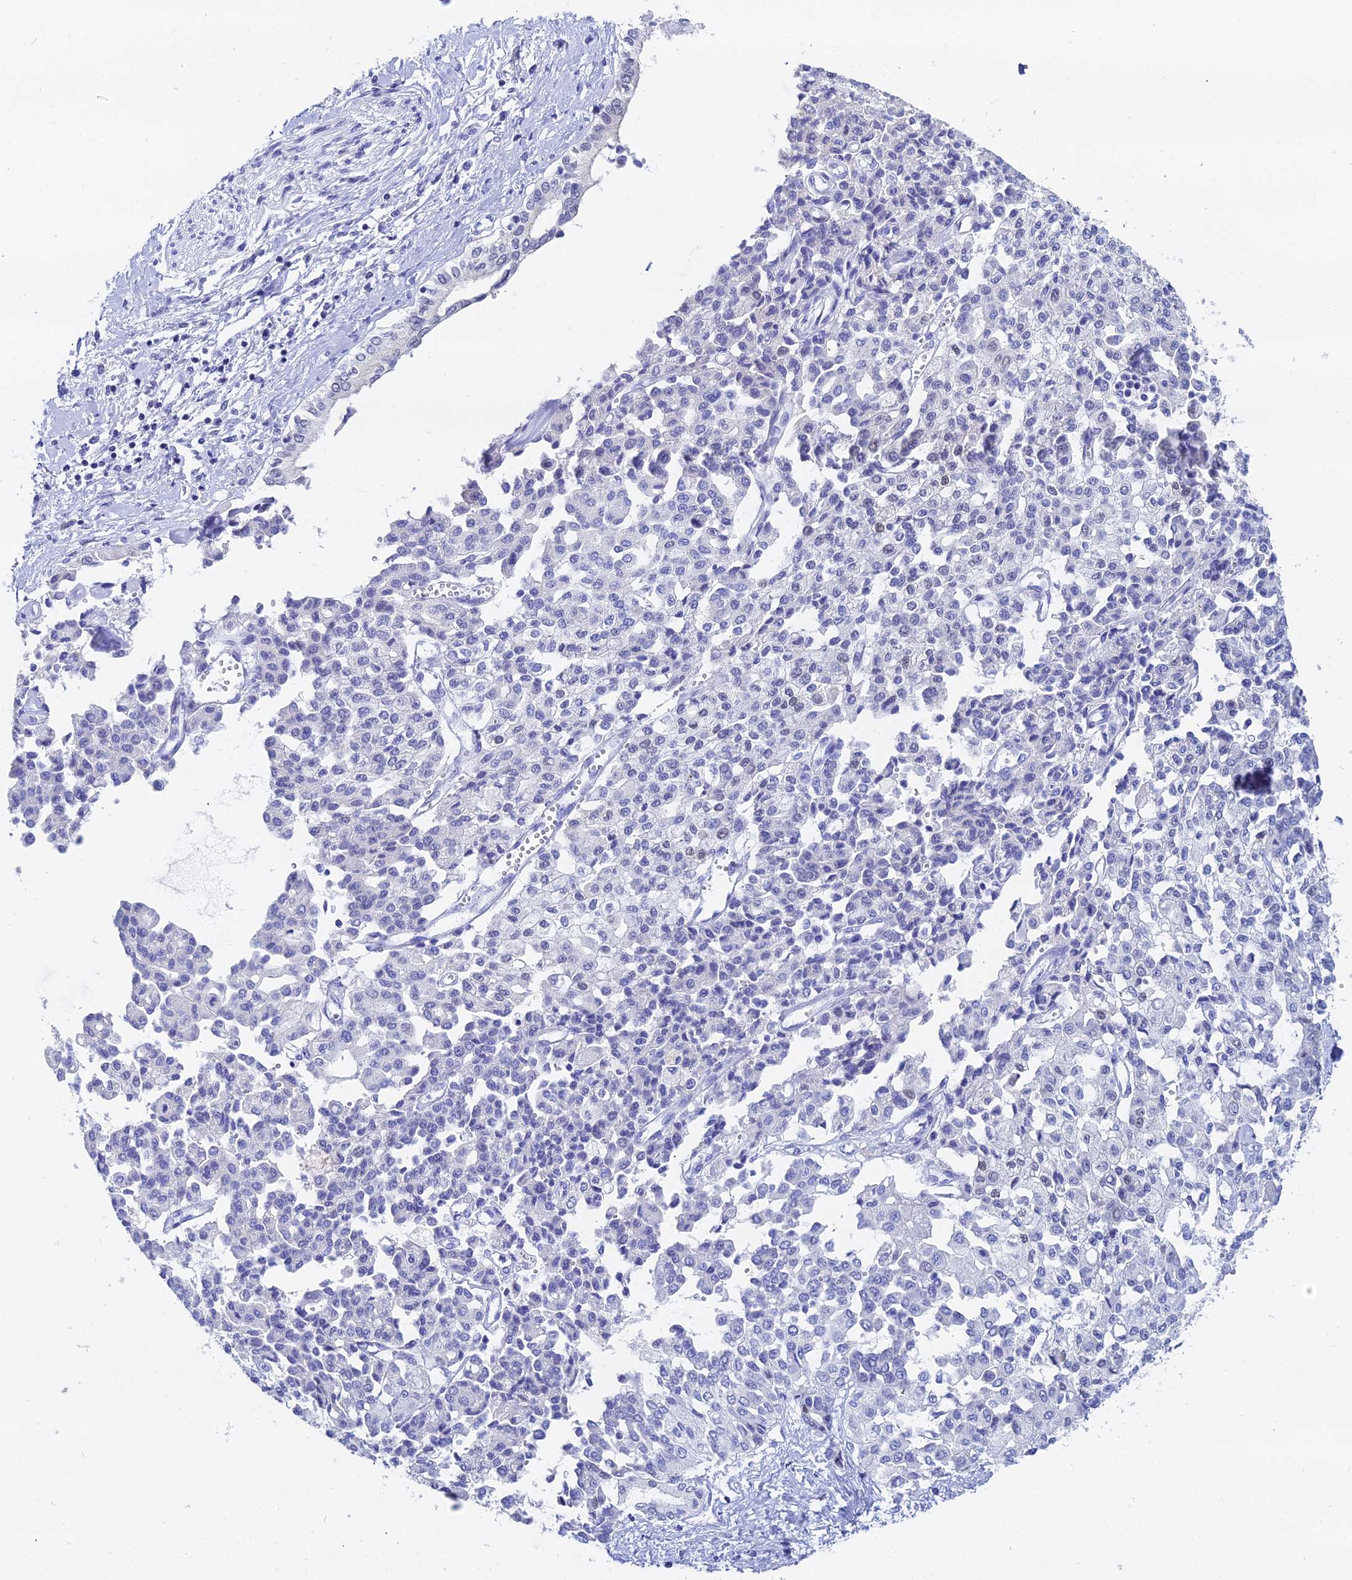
{"staining": {"intensity": "negative", "quantity": "none", "location": "none"}, "tissue": "liver cancer", "cell_type": "Tumor cells", "image_type": "cancer", "snomed": [{"axis": "morphology", "description": "Cholangiocarcinoma"}, {"axis": "topography", "description": "Liver"}], "caption": "Human liver cholangiocarcinoma stained for a protein using immunohistochemistry displays no expression in tumor cells.", "gene": "OCM", "patient": {"sex": "female", "age": 77}}